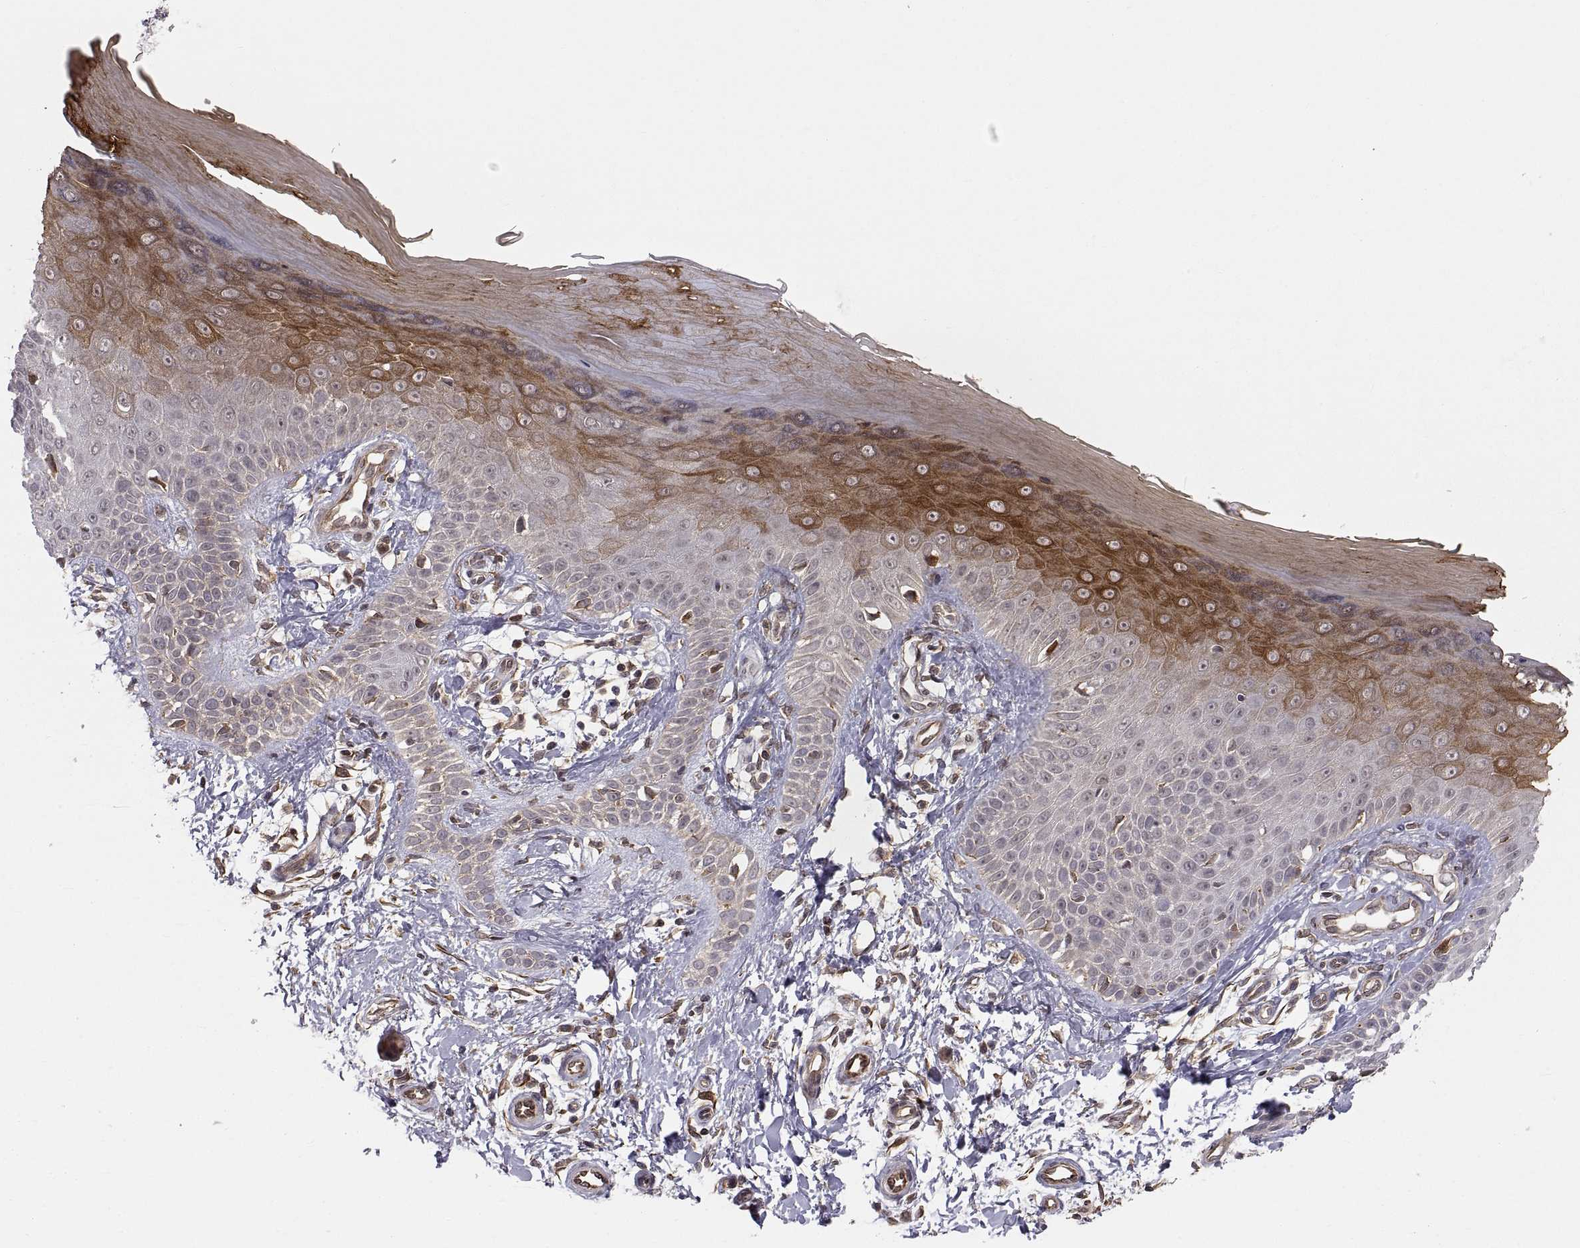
{"staining": {"intensity": "moderate", "quantity": ">75%", "location": "cytoplasmic/membranous"}, "tissue": "skin", "cell_type": "Fibroblasts", "image_type": "normal", "snomed": [{"axis": "morphology", "description": "Normal tissue, NOS"}, {"axis": "morphology", "description": "Inflammation, NOS"}, {"axis": "morphology", "description": "Fibrosis, NOS"}, {"axis": "topography", "description": "Skin"}], "caption": "IHC histopathology image of benign skin: skin stained using IHC displays medium levels of moderate protein expression localized specifically in the cytoplasmic/membranous of fibroblasts, appearing as a cytoplasmic/membranous brown color.", "gene": "ABL2", "patient": {"sex": "male", "age": 71}}